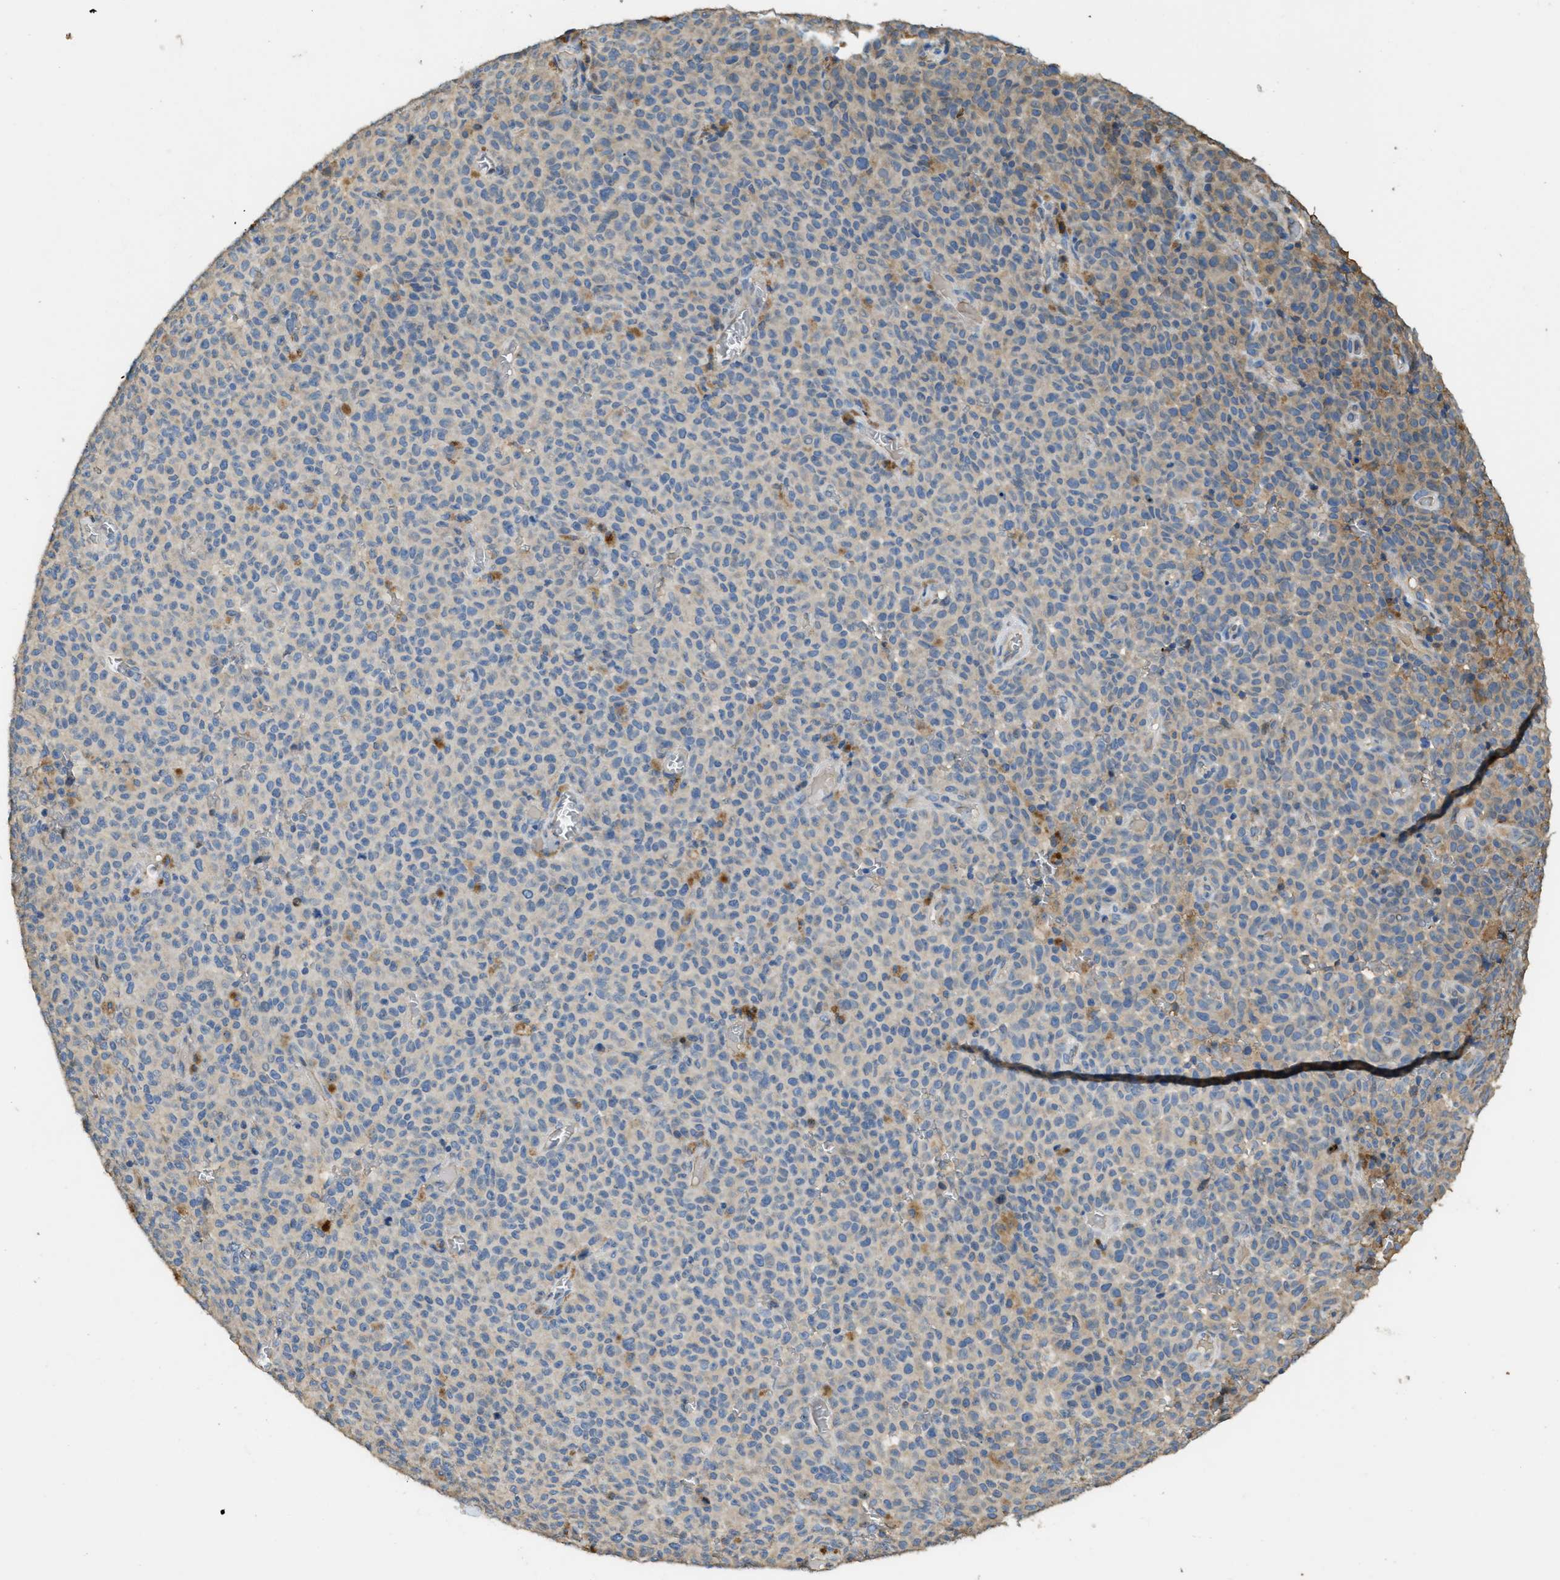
{"staining": {"intensity": "moderate", "quantity": "<25%", "location": "cytoplasmic/membranous"}, "tissue": "melanoma", "cell_type": "Tumor cells", "image_type": "cancer", "snomed": [{"axis": "morphology", "description": "Malignant melanoma, NOS"}, {"axis": "topography", "description": "Skin"}], "caption": "Human malignant melanoma stained with a protein marker reveals moderate staining in tumor cells.", "gene": "RIPK2", "patient": {"sex": "female", "age": 82}}